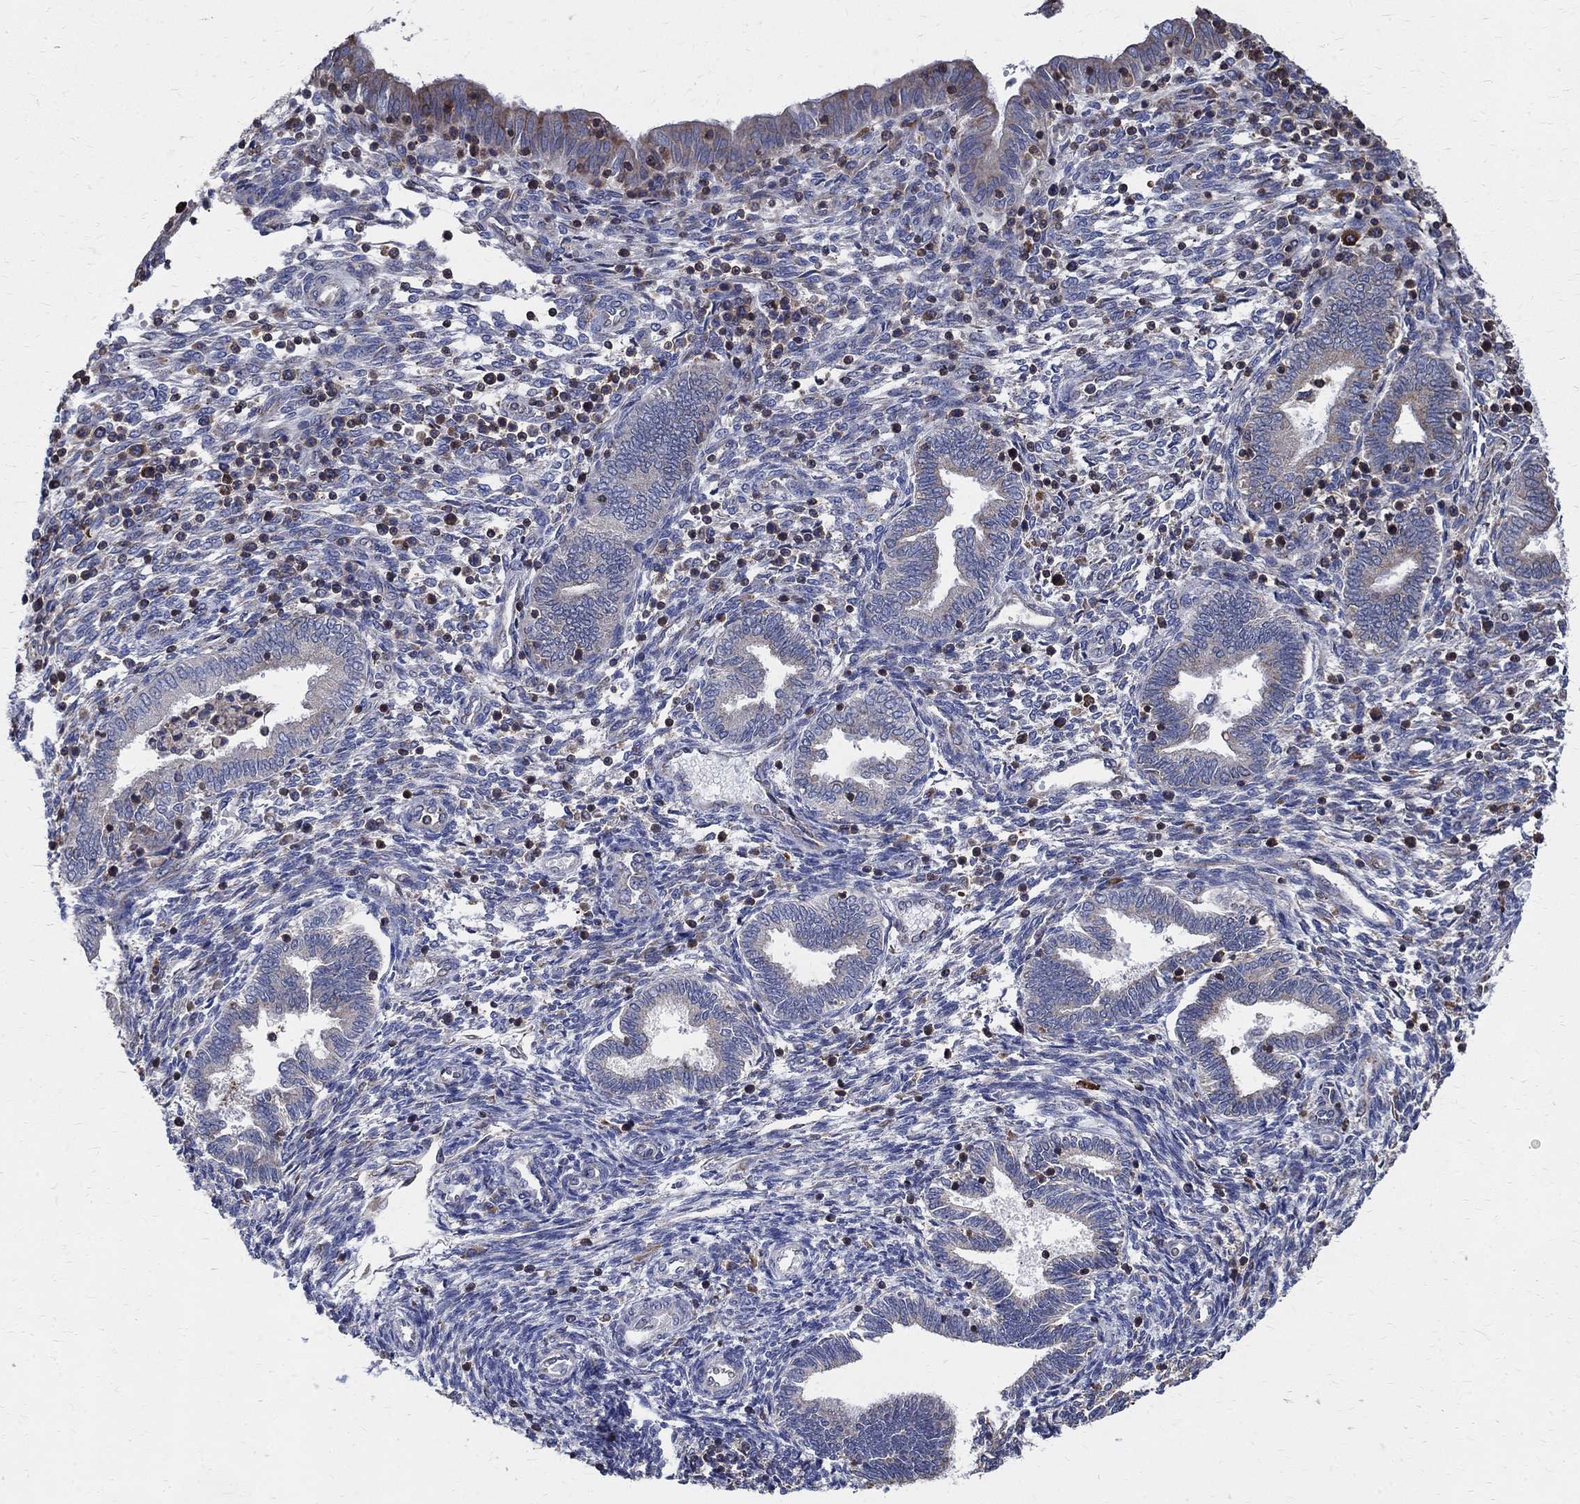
{"staining": {"intensity": "negative", "quantity": "none", "location": "none"}, "tissue": "endometrium", "cell_type": "Cells in endometrial stroma", "image_type": "normal", "snomed": [{"axis": "morphology", "description": "Normal tissue, NOS"}, {"axis": "topography", "description": "Endometrium"}], "caption": "IHC micrograph of unremarkable endometrium stained for a protein (brown), which displays no positivity in cells in endometrial stroma. (Stains: DAB (3,3'-diaminobenzidine) immunohistochemistry (IHC) with hematoxylin counter stain, Microscopy: brightfield microscopy at high magnification).", "gene": "AGAP2", "patient": {"sex": "female", "age": 42}}